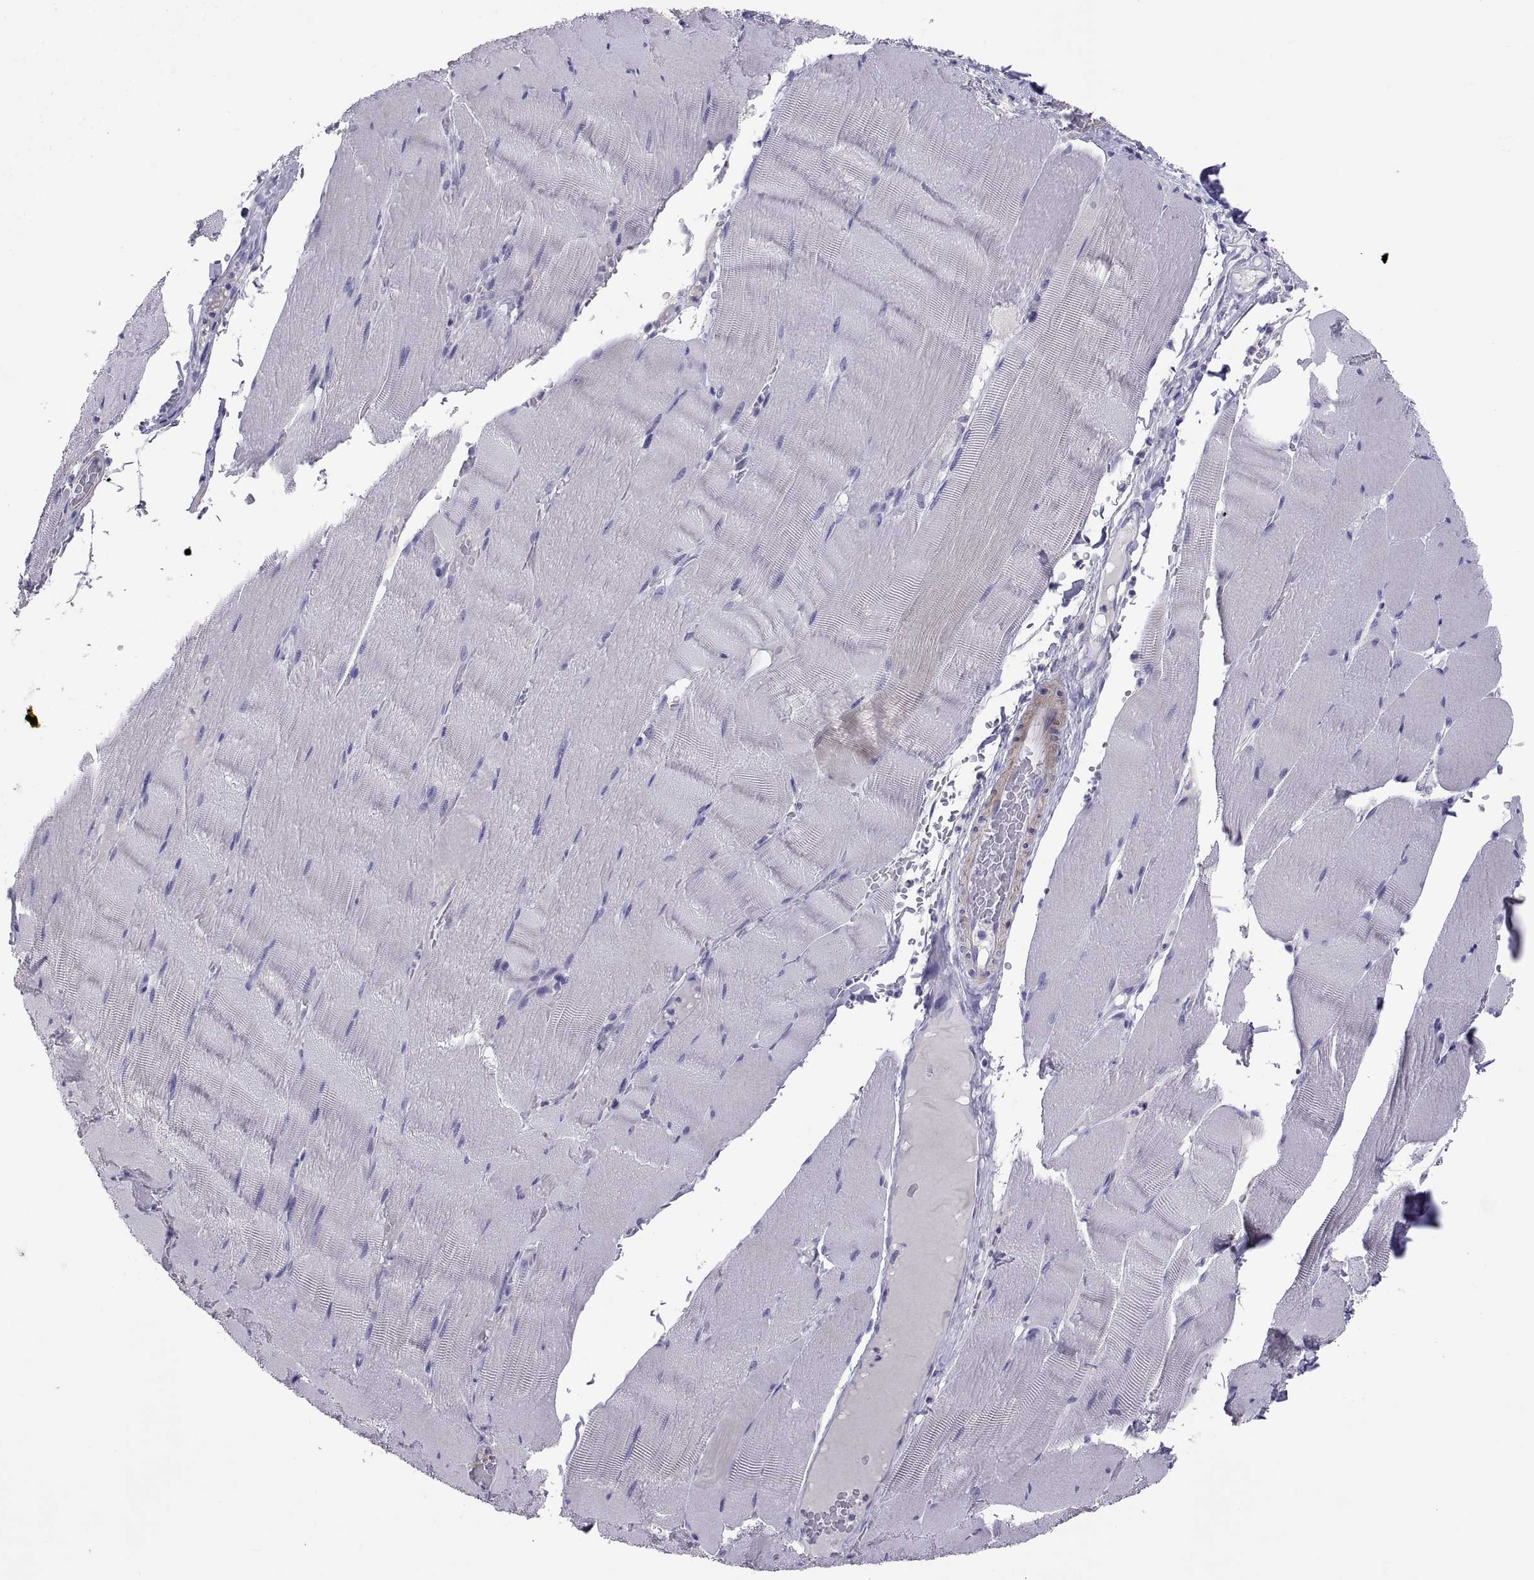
{"staining": {"intensity": "negative", "quantity": "none", "location": "none"}, "tissue": "skeletal muscle", "cell_type": "Myocytes", "image_type": "normal", "snomed": [{"axis": "morphology", "description": "Normal tissue, NOS"}, {"axis": "topography", "description": "Skeletal muscle"}], "caption": "This is a micrograph of immunohistochemistry staining of normal skeletal muscle, which shows no staining in myocytes. (Brightfield microscopy of DAB immunohistochemistry (IHC) at high magnification).", "gene": "BSPH1", "patient": {"sex": "male", "age": 56}}